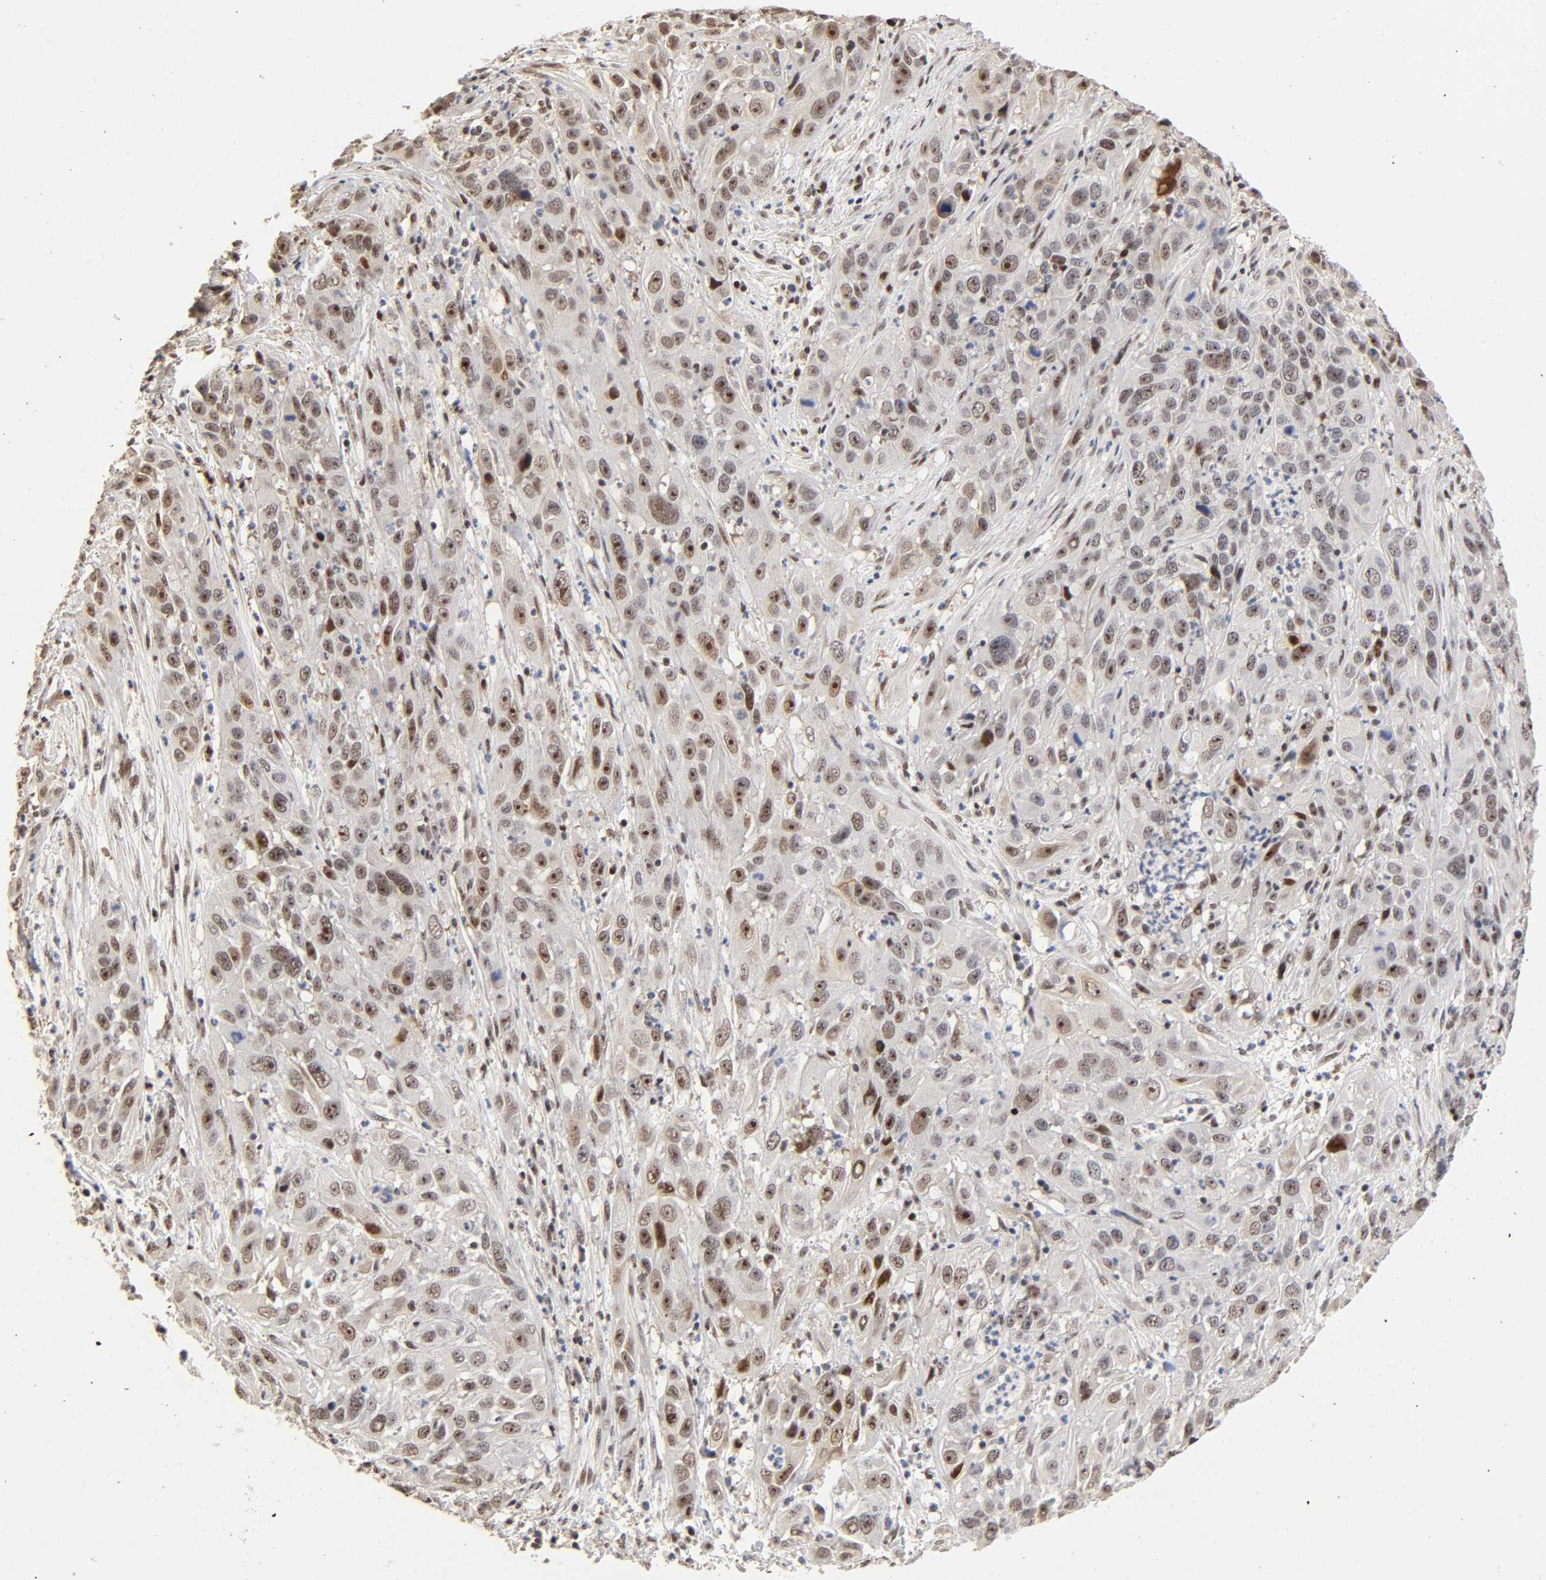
{"staining": {"intensity": "moderate", "quantity": ">75%", "location": "nuclear"}, "tissue": "cervical cancer", "cell_type": "Tumor cells", "image_type": "cancer", "snomed": [{"axis": "morphology", "description": "Squamous cell carcinoma, NOS"}, {"axis": "topography", "description": "Cervix"}], "caption": "Brown immunohistochemical staining in human cervical cancer reveals moderate nuclear staining in about >75% of tumor cells.", "gene": "TP53RK", "patient": {"sex": "female", "age": 32}}